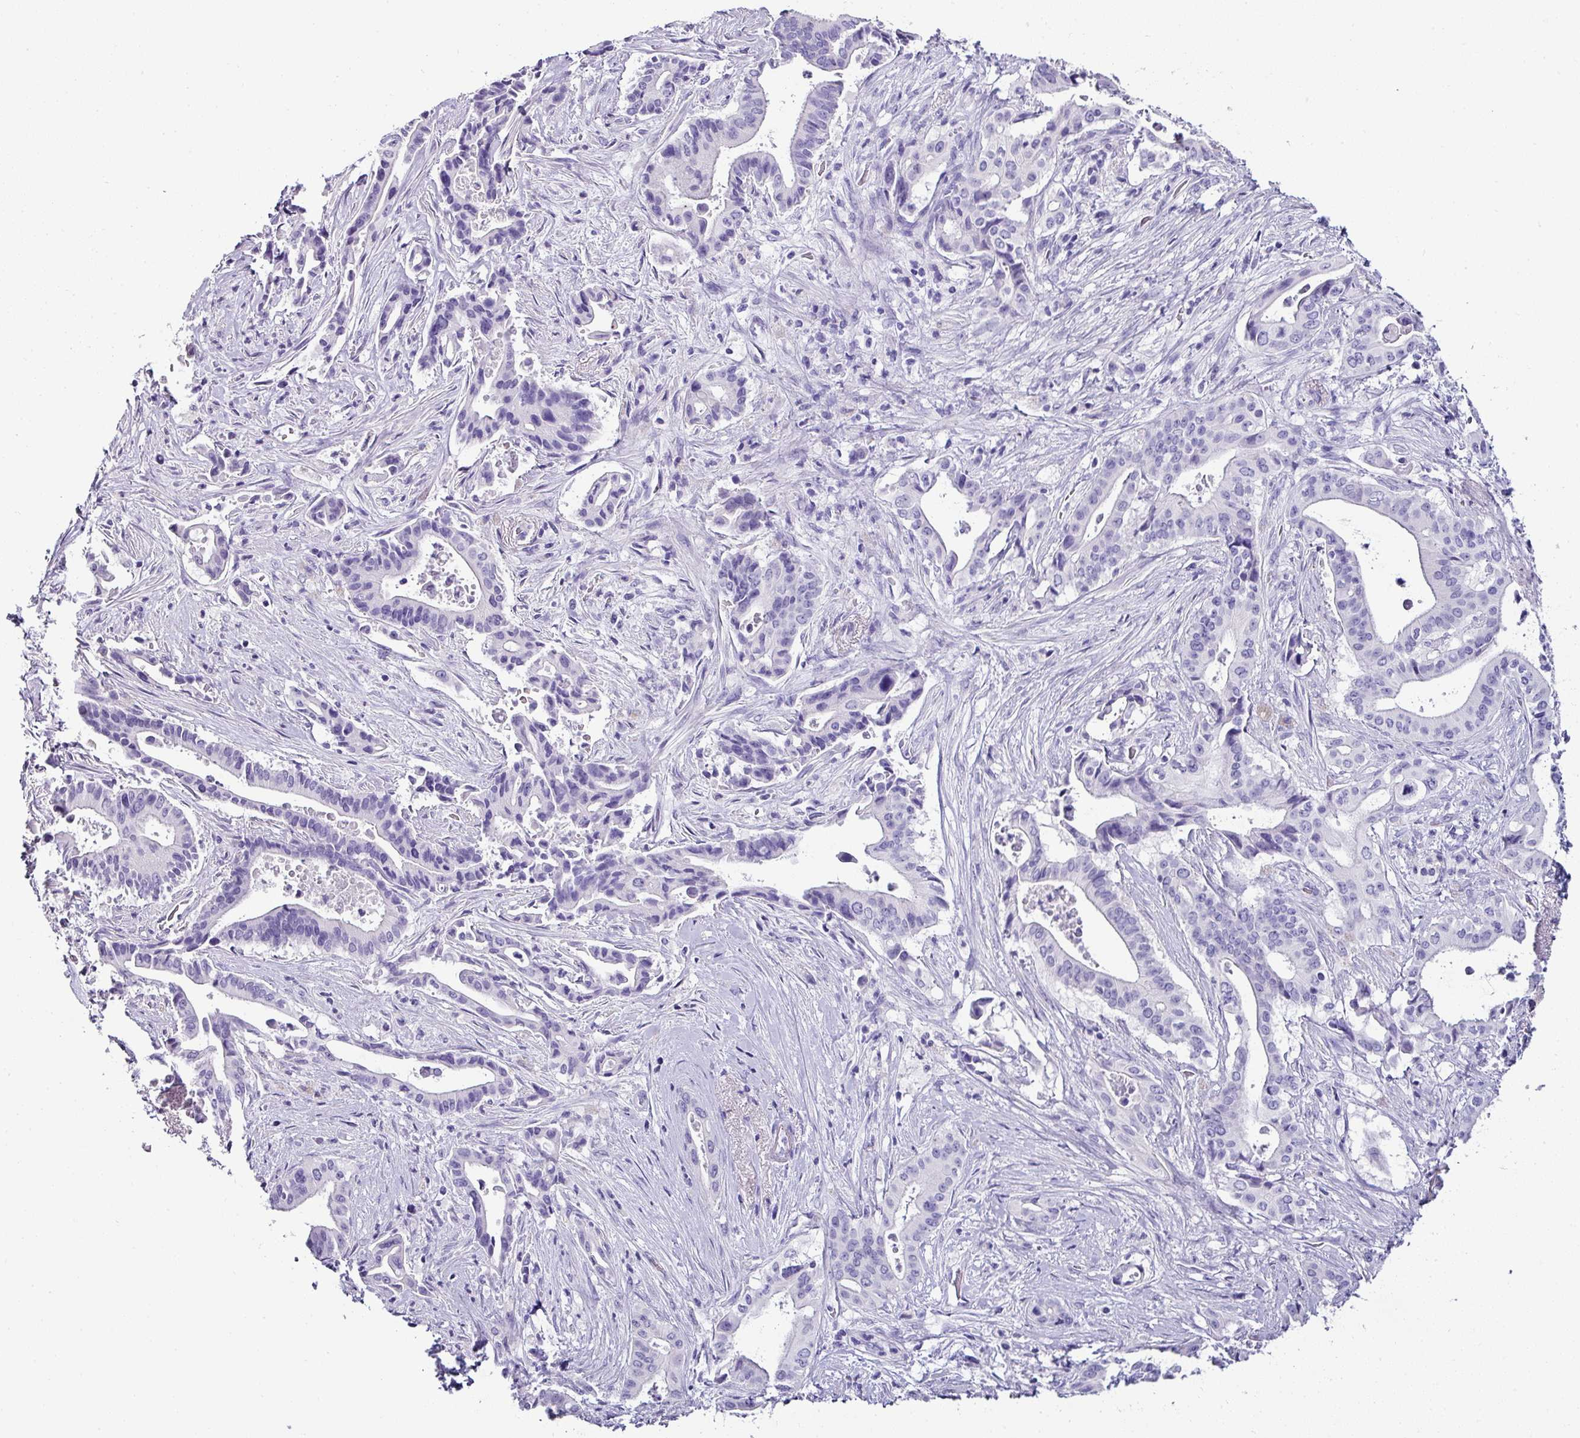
{"staining": {"intensity": "negative", "quantity": "none", "location": "none"}, "tissue": "pancreatic cancer", "cell_type": "Tumor cells", "image_type": "cancer", "snomed": [{"axis": "morphology", "description": "Adenocarcinoma, NOS"}, {"axis": "topography", "description": "Pancreas"}], "caption": "Tumor cells are negative for protein expression in human pancreatic cancer.", "gene": "NAPSA", "patient": {"sex": "female", "age": 77}}